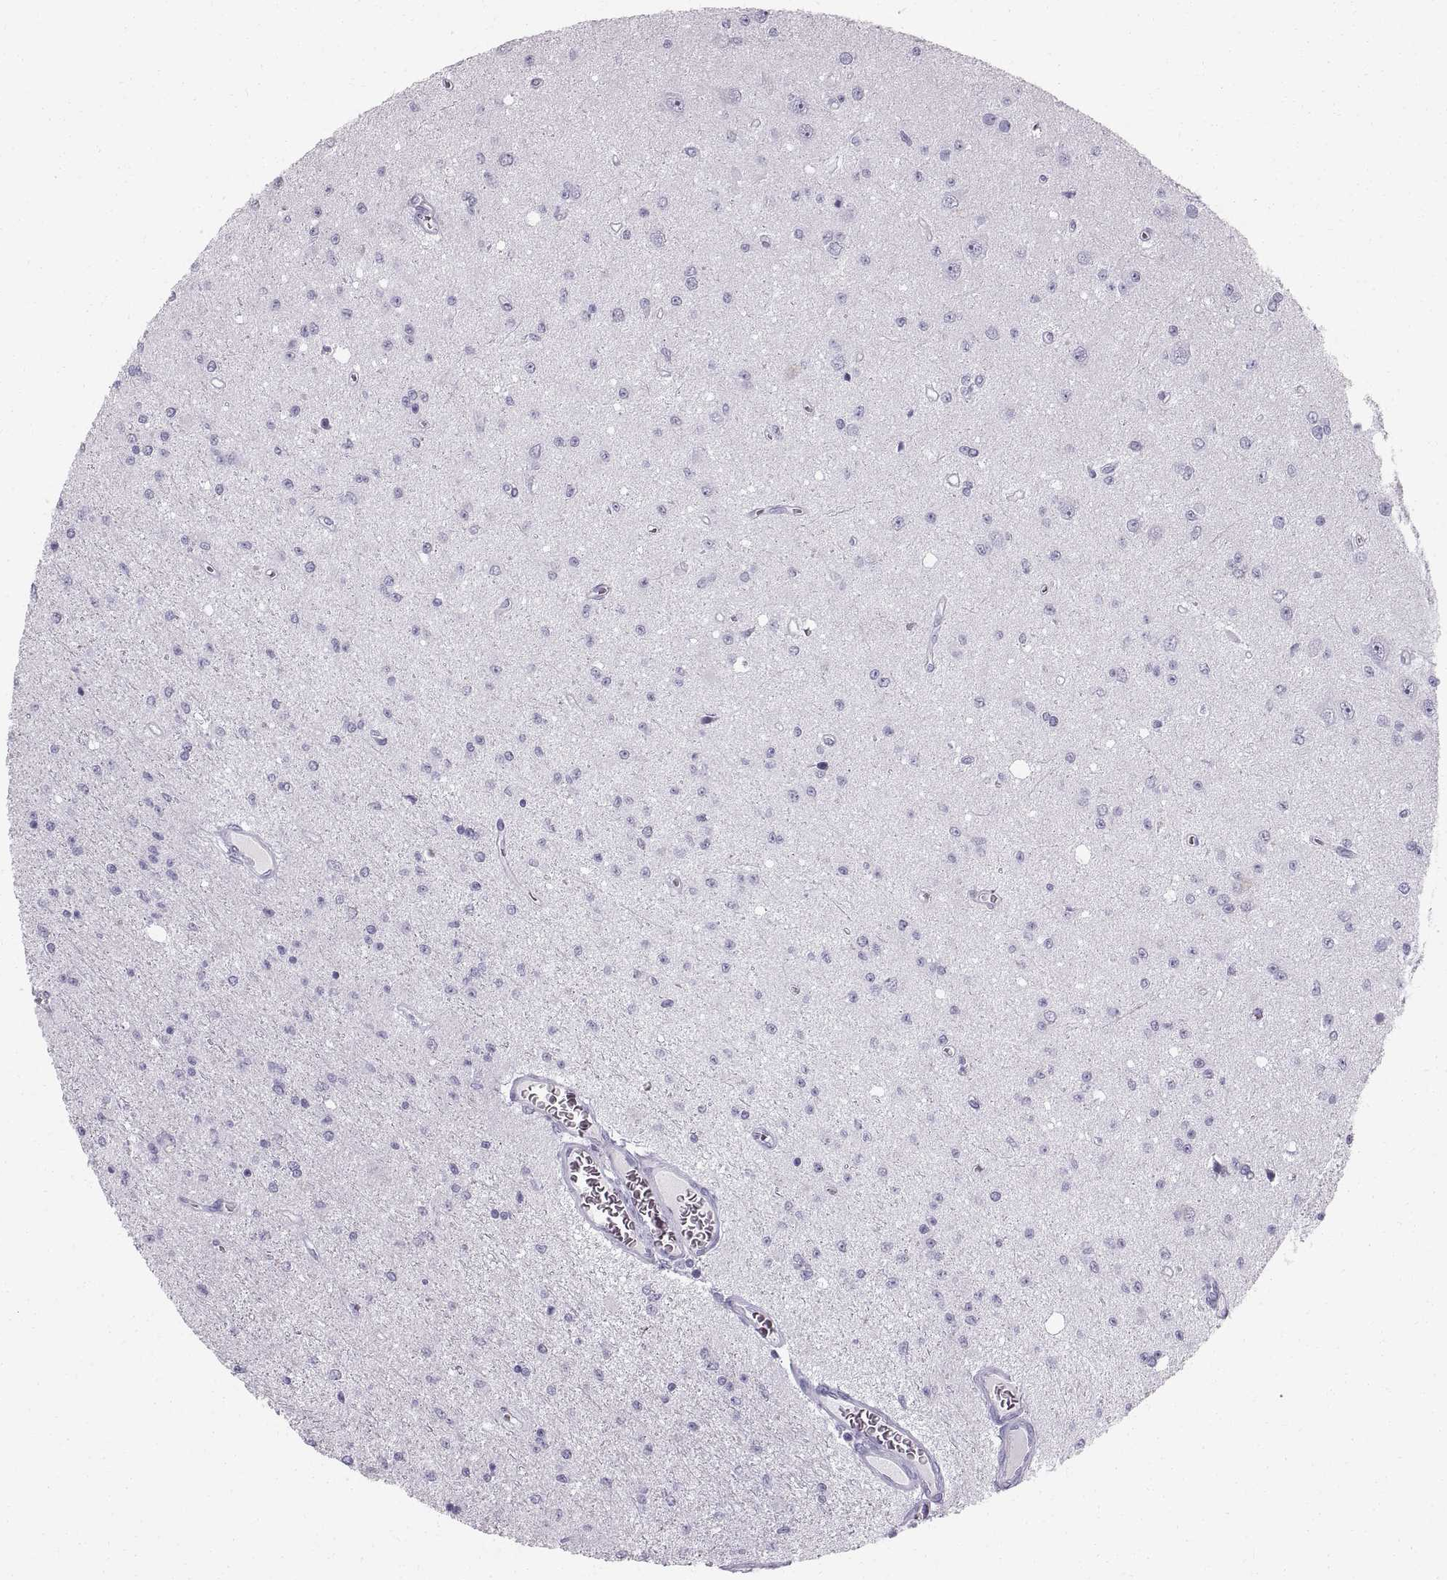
{"staining": {"intensity": "negative", "quantity": "none", "location": "none"}, "tissue": "glioma", "cell_type": "Tumor cells", "image_type": "cancer", "snomed": [{"axis": "morphology", "description": "Glioma, malignant, Low grade"}, {"axis": "topography", "description": "Brain"}], "caption": "Tumor cells are negative for protein expression in human malignant glioma (low-grade).", "gene": "SLC22A6", "patient": {"sex": "female", "age": 45}}